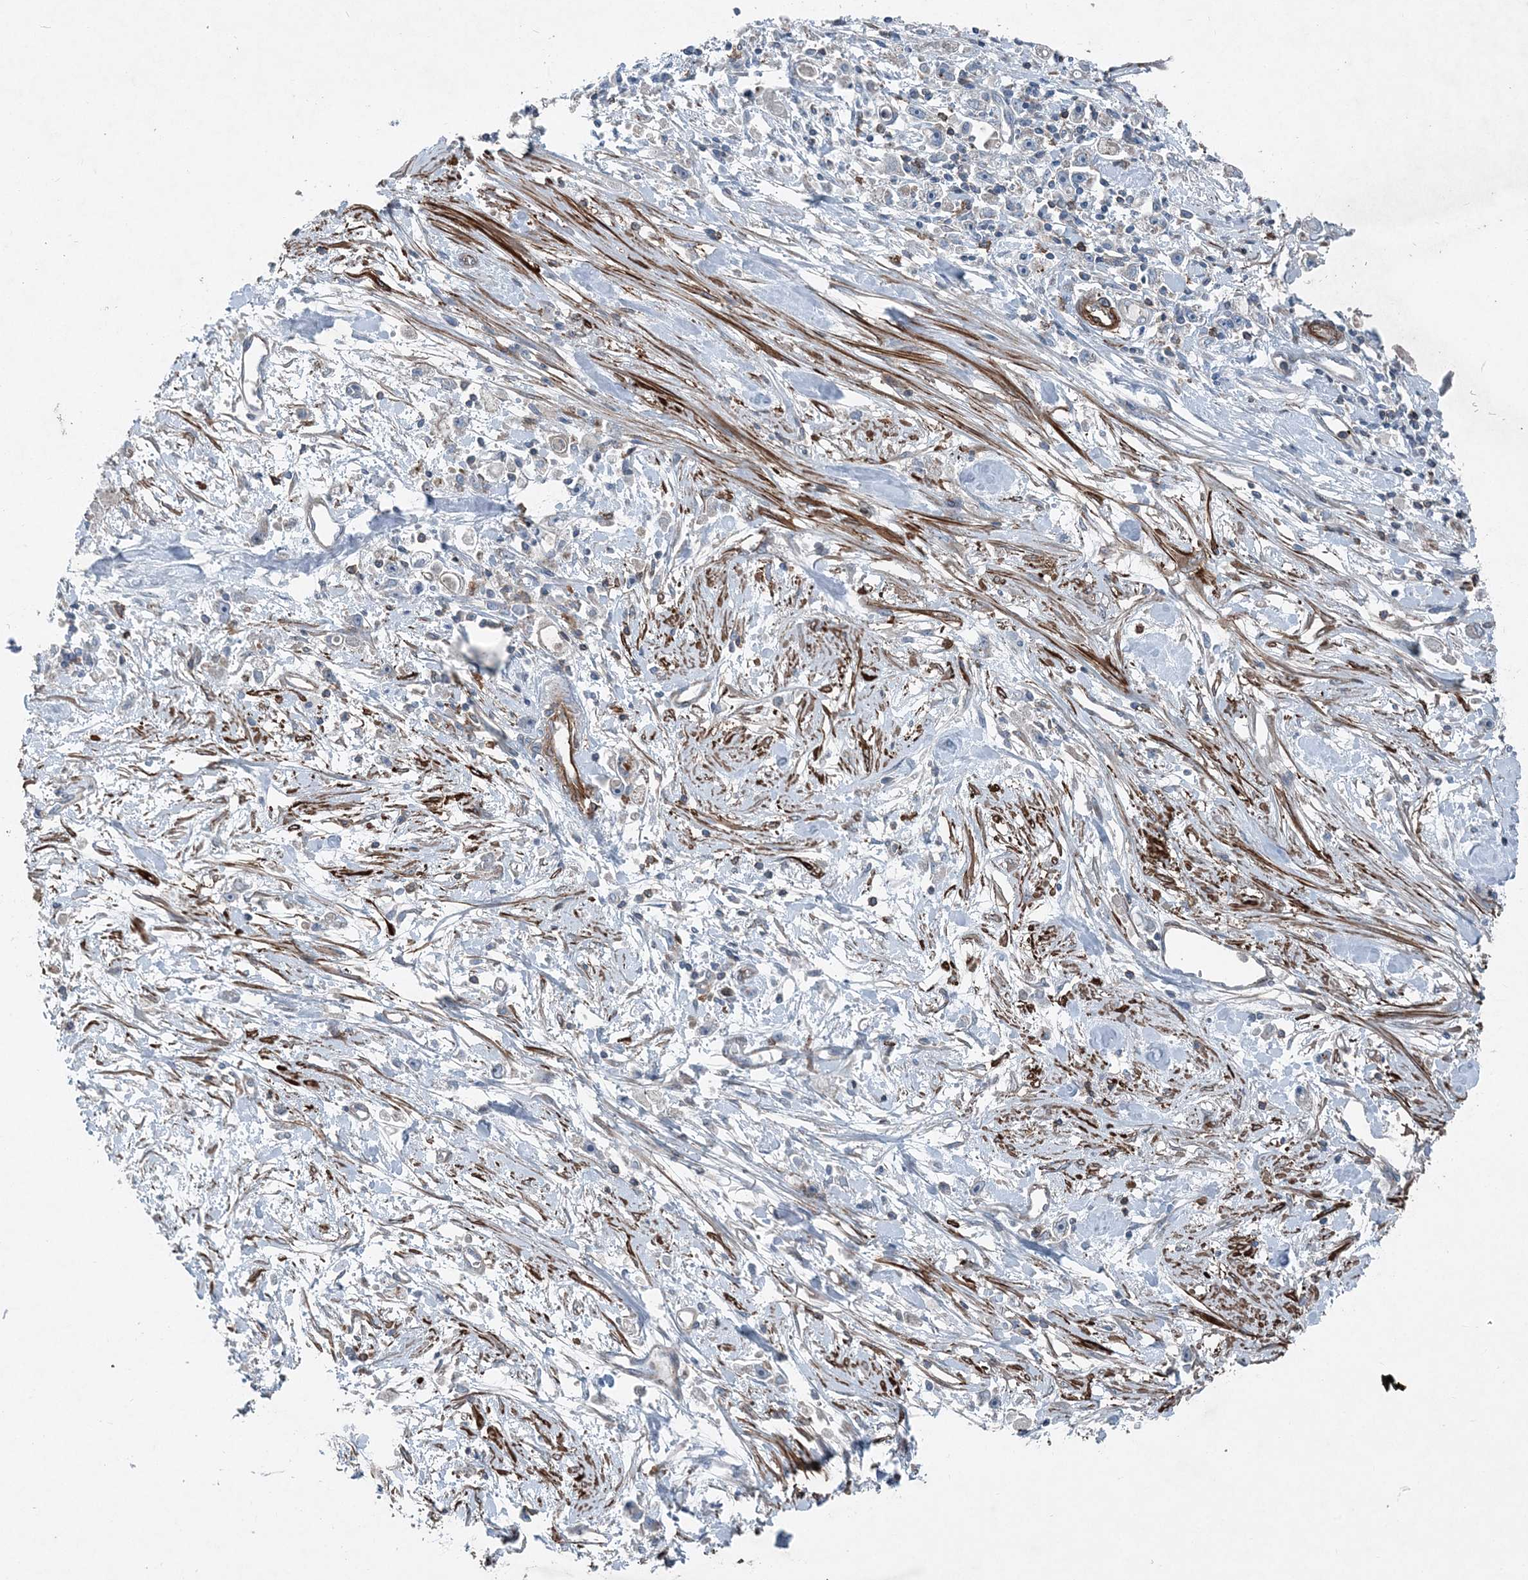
{"staining": {"intensity": "negative", "quantity": "none", "location": "none"}, "tissue": "stomach cancer", "cell_type": "Tumor cells", "image_type": "cancer", "snomed": [{"axis": "morphology", "description": "Adenocarcinoma, NOS"}, {"axis": "topography", "description": "Stomach"}], "caption": "Immunohistochemistry (IHC) histopathology image of stomach adenocarcinoma stained for a protein (brown), which shows no expression in tumor cells.", "gene": "DGUOK", "patient": {"sex": "female", "age": 59}}